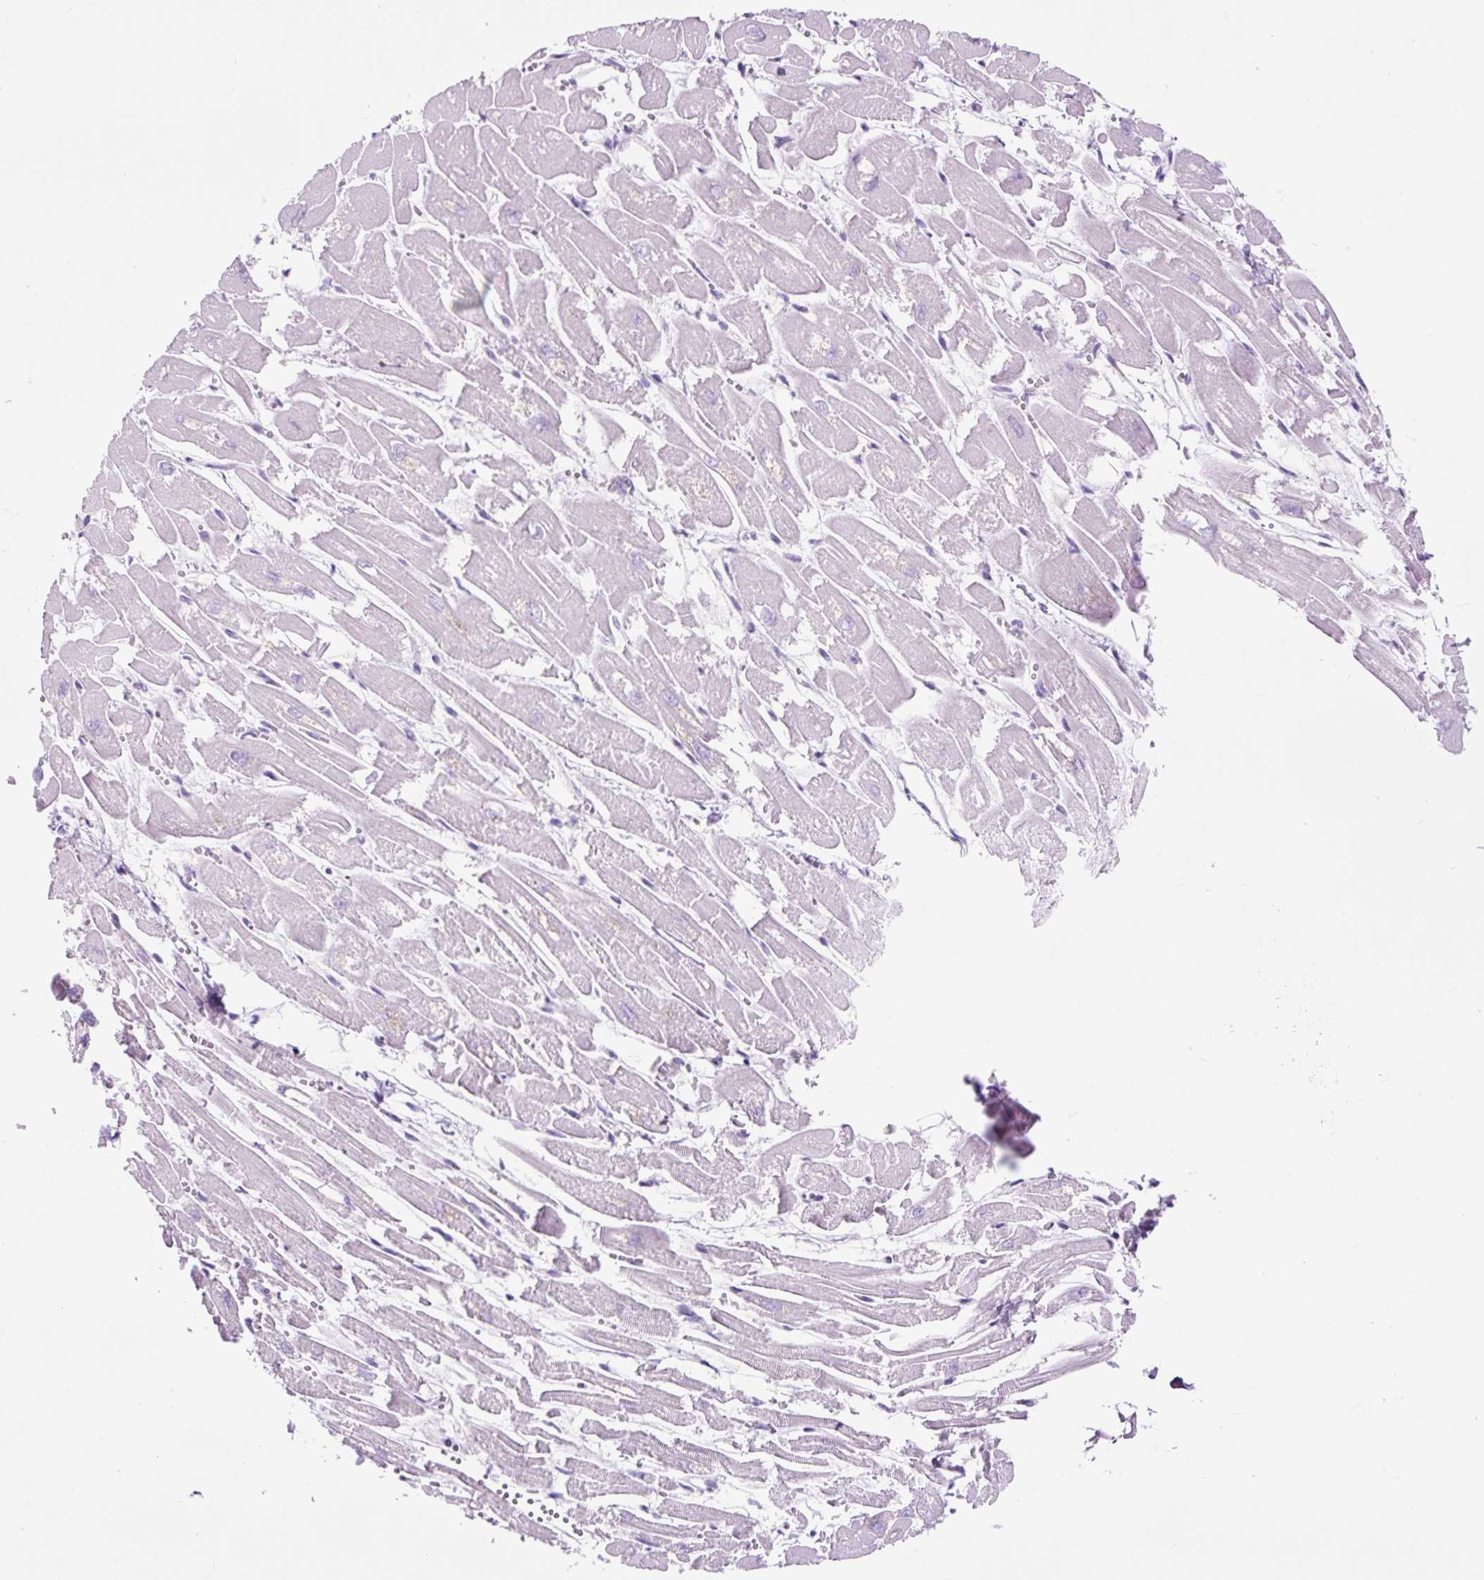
{"staining": {"intensity": "negative", "quantity": "none", "location": "none"}, "tissue": "heart muscle", "cell_type": "Cardiomyocytes", "image_type": "normal", "snomed": [{"axis": "morphology", "description": "Normal tissue, NOS"}, {"axis": "topography", "description": "Heart"}], "caption": "A high-resolution photomicrograph shows IHC staining of benign heart muscle, which shows no significant positivity in cardiomyocytes.", "gene": "OR10A7", "patient": {"sex": "male", "age": 54}}